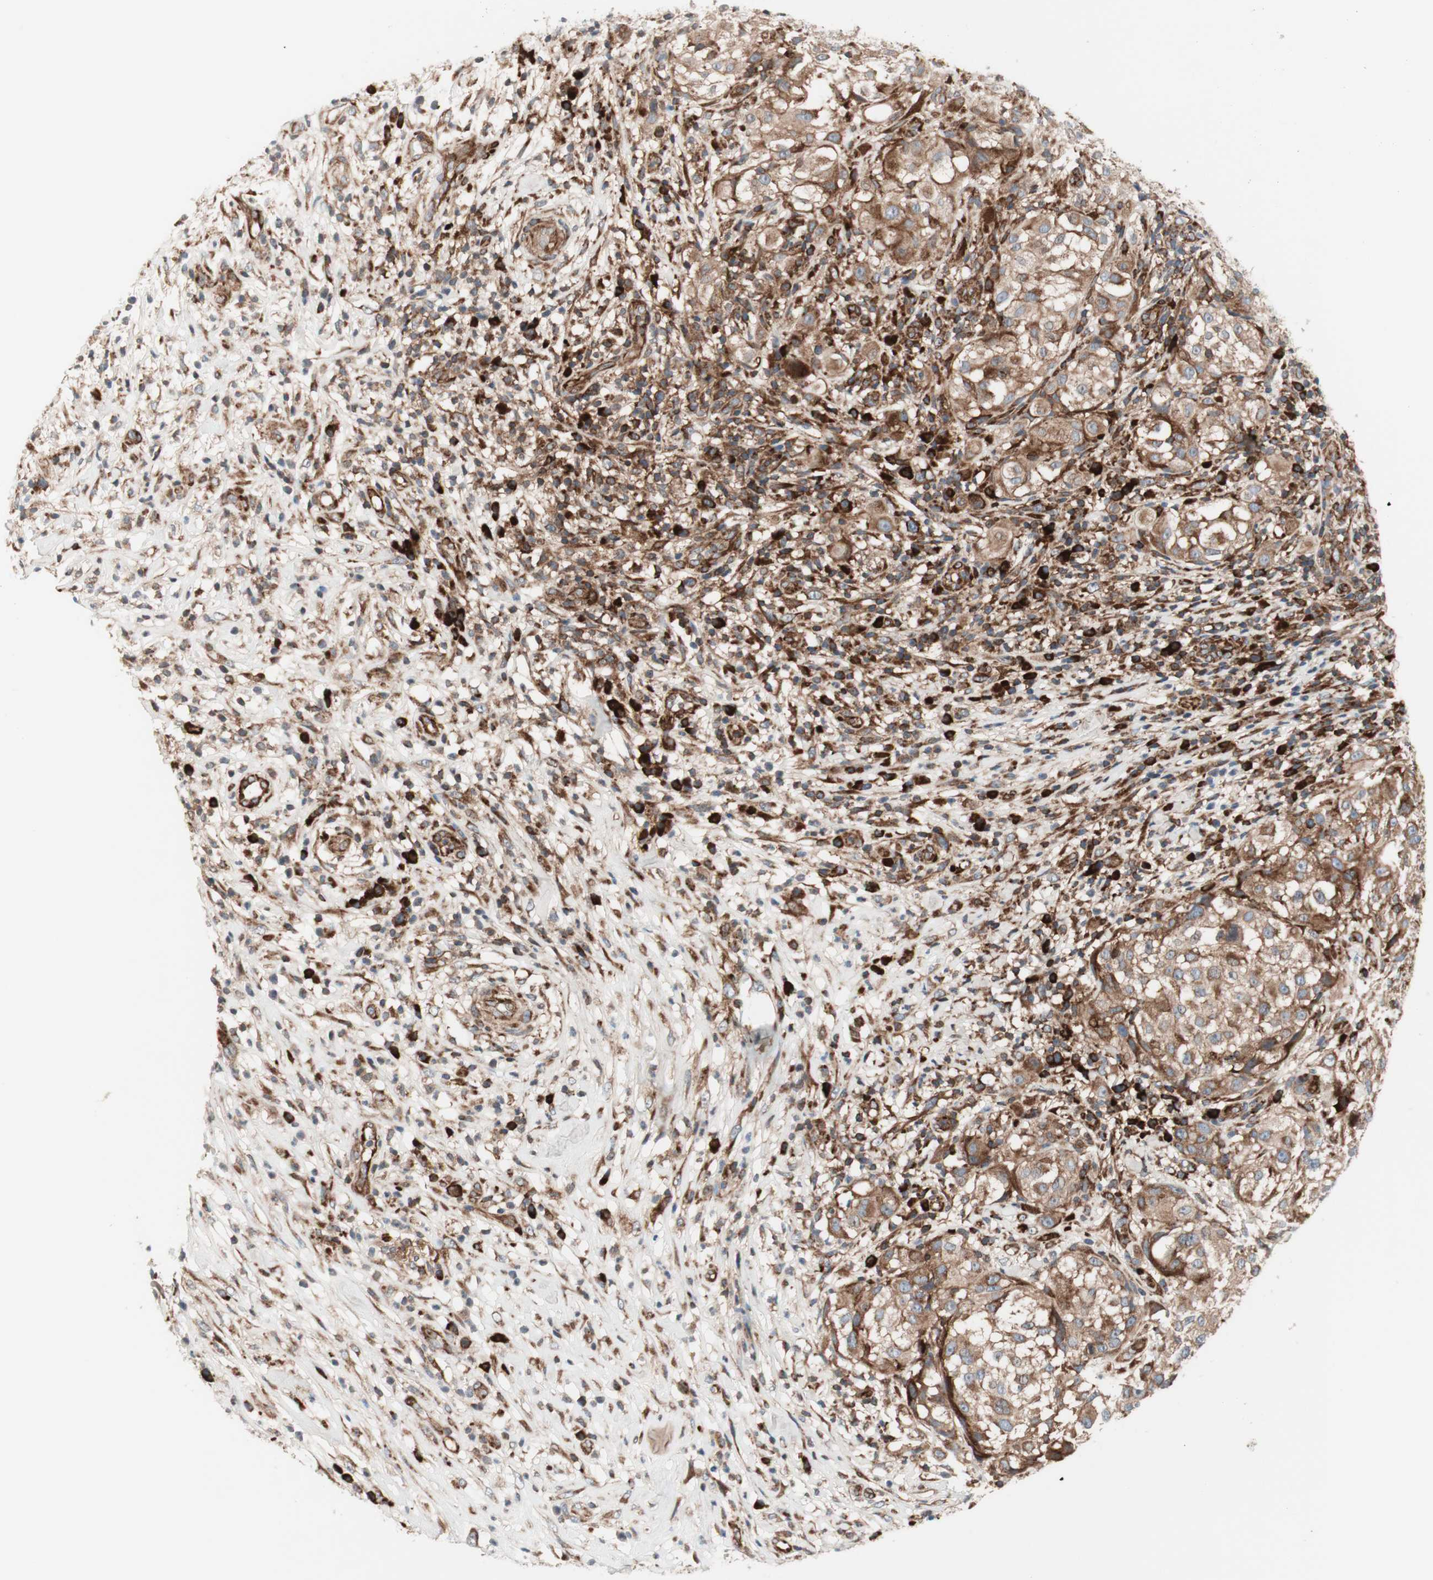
{"staining": {"intensity": "moderate", "quantity": ">75%", "location": "cytoplasmic/membranous"}, "tissue": "melanoma", "cell_type": "Tumor cells", "image_type": "cancer", "snomed": [{"axis": "morphology", "description": "Necrosis, NOS"}, {"axis": "morphology", "description": "Malignant melanoma, NOS"}, {"axis": "topography", "description": "Skin"}], "caption": "Moderate cytoplasmic/membranous positivity is appreciated in about >75% of tumor cells in malignant melanoma.", "gene": "CCN4", "patient": {"sex": "female", "age": 87}}